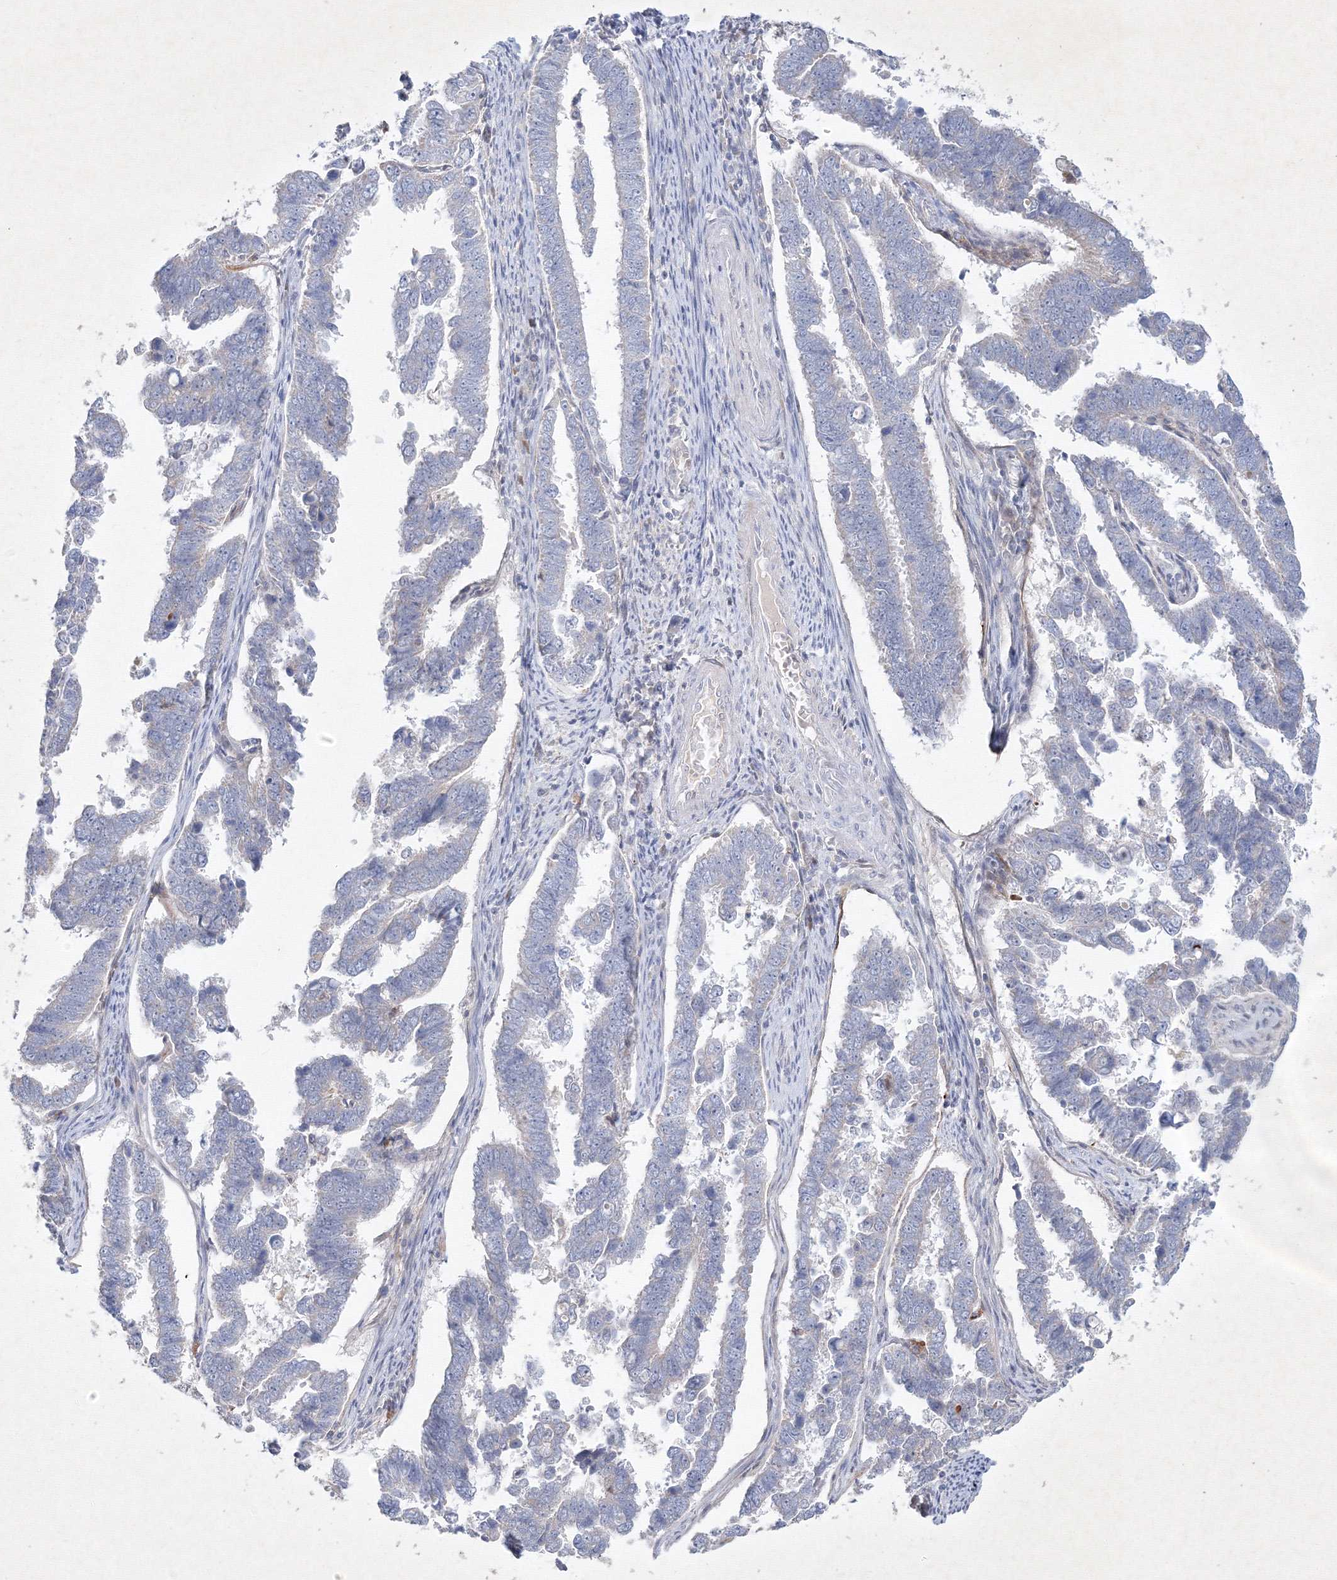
{"staining": {"intensity": "negative", "quantity": "none", "location": "none"}, "tissue": "endometrial cancer", "cell_type": "Tumor cells", "image_type": "cancer", "snomed": [{"axis": "morphology", "description": "Adenocarcinoma, NOS"}, {"axis": "topography", "description": "Endometrium"}], "caption": "High magnification brightfield microscopy of adenocarcinoma (endometrial) stained with DAB (3,3'-diaminobenzidine) (brown) and counterstained with hematoxylin (blue): tumor cells show no significant positivity.", "gene": "CXXC4", "patient": {"sex": "female", "age": 75}}